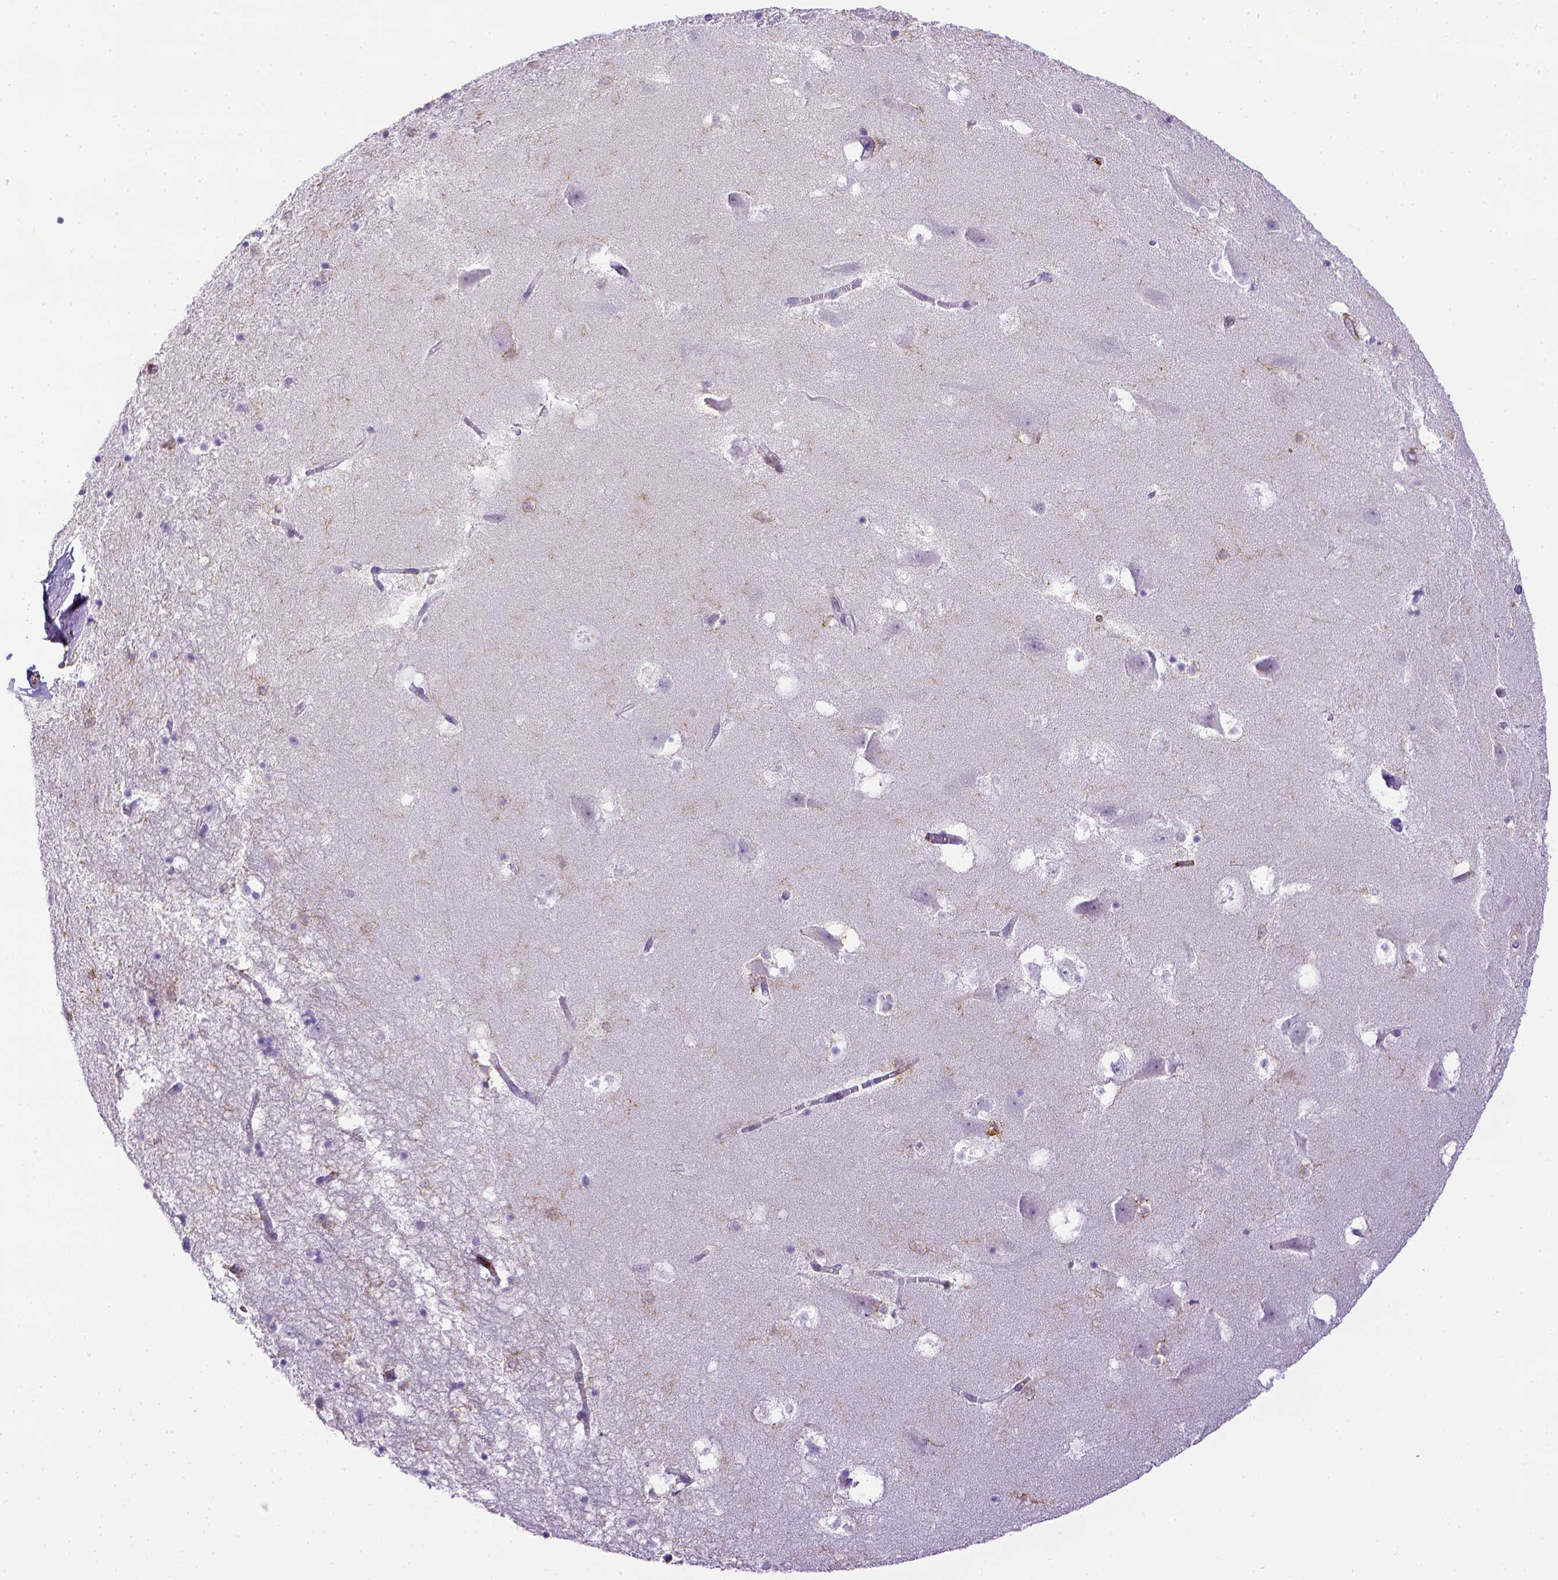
{"staining": {"intensity": "moderate", "quantity": "<25%", "location": "cytoplasmic/membranous"}, "tissue": "hippocampus", "cell_type": "Glial cells", "image_type": "normal", "snomed": [{"axis": "morphology", "description": "Normal tissue, NOS"}, {"axis": "topography", "description": "Hippocampus"}], "caption": "High-magnification brightfield microscopy of benign hippocampus stained with DAB (brown) and counterstained with hematoxylin (blue). glial cells exhibit moderate cytoplasmic/membranous expression is present in about<25% of cells. The staining is performed using DAB brown chromogen to label protein expression. The nuclei are counter-stained blue using hematoxylin.", "gene": "ITGAM", "patient": {"sex": "male", "age": 58}}